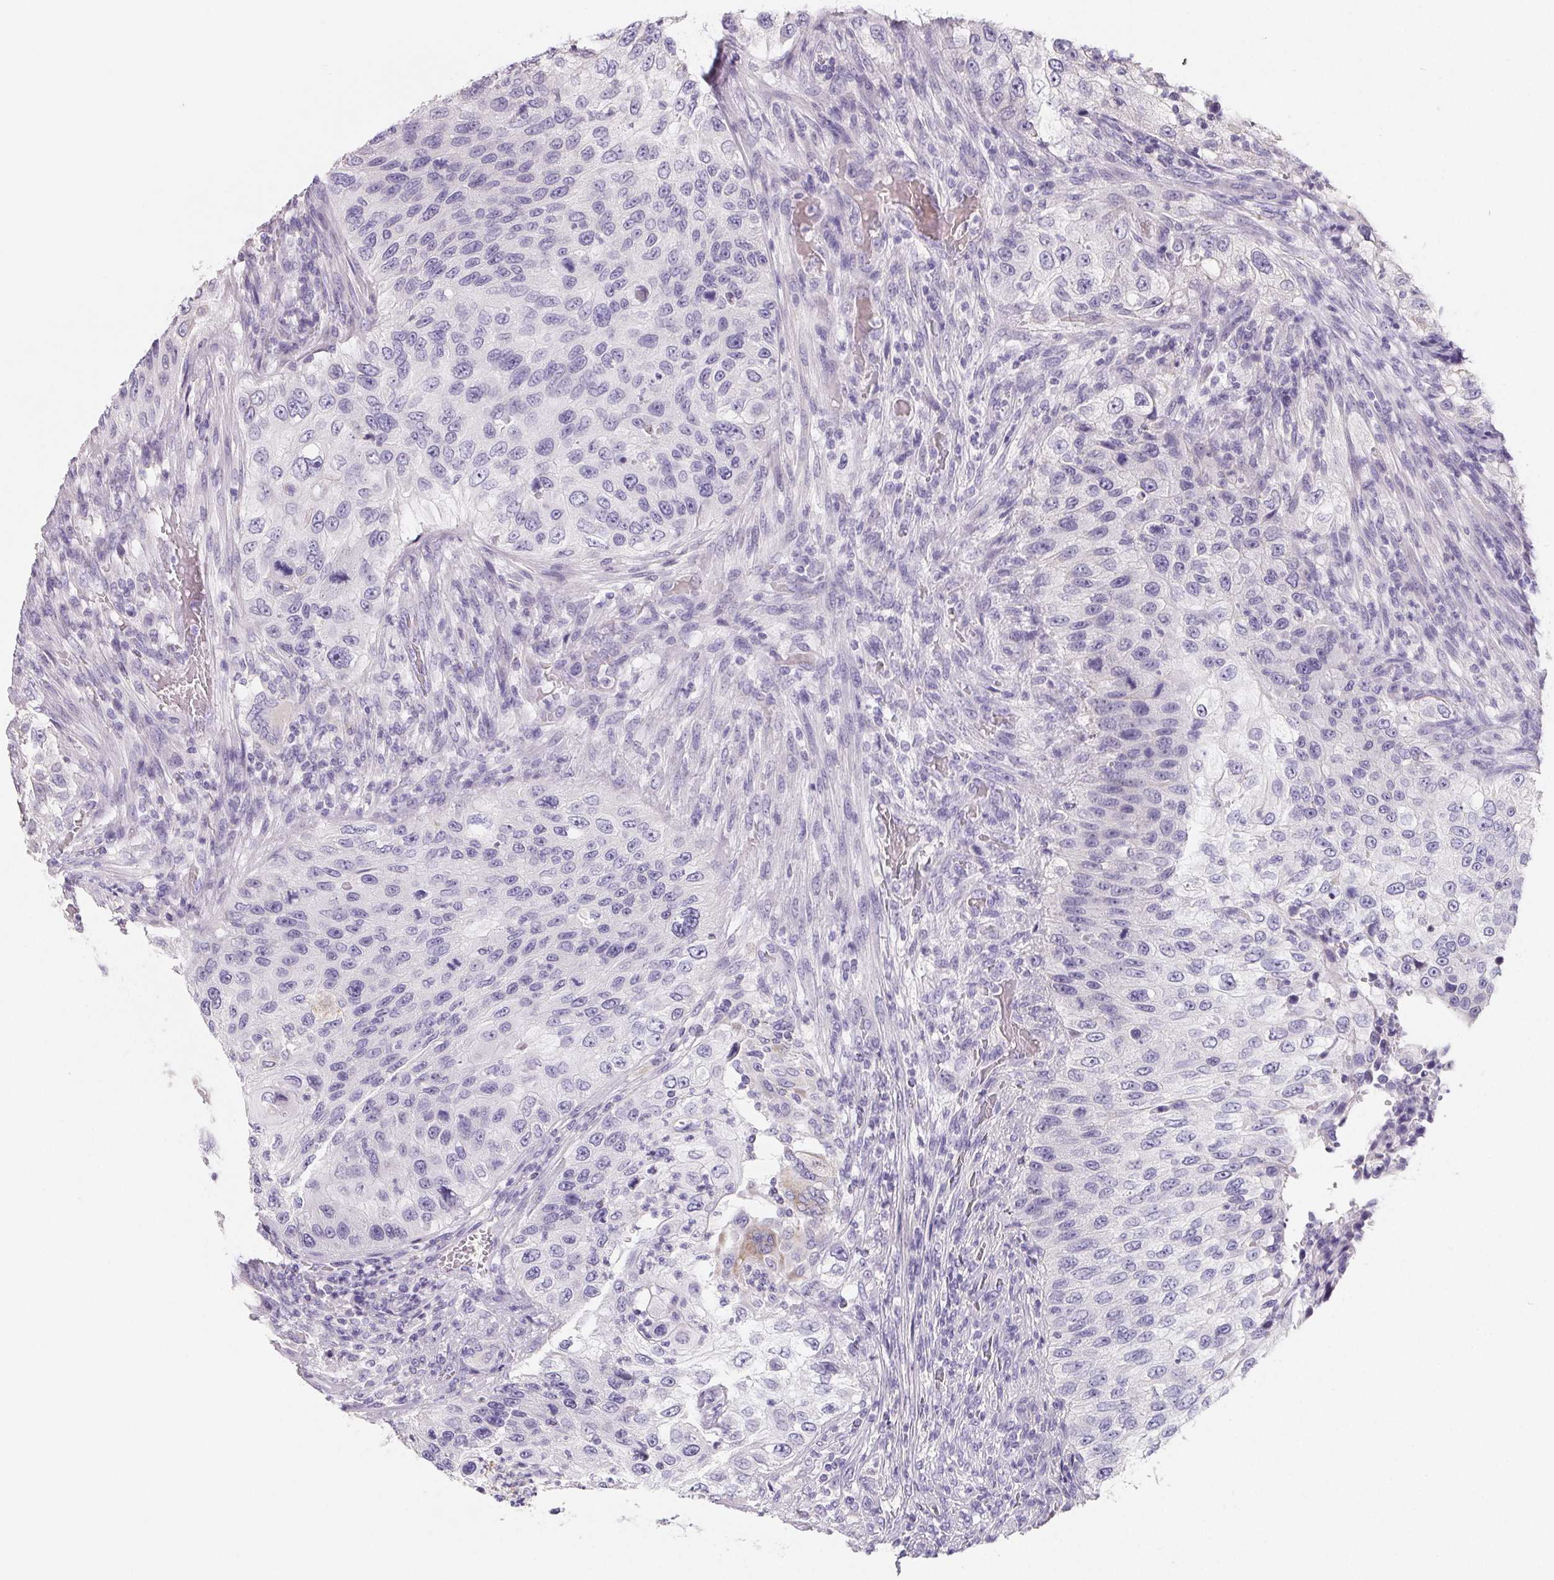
{"staining": {"intensity": "negative", "quantity": "none", "location": "none"}, "tissue": "urothelial cancer", "cell_type": "Tumor cells", "image_type": "cancer", "snomed": [{"axis": "morphology", "description": "Urothelial carcinoma, High grade"}, {"axis": "topography", "description": "Urinary bladder"}], "caption": "A photomicrograph of urothelial cancer stained for a protein demonstrates no brown staining in tumor cells.", "gene": "FDX1", "patient": {"sex": "female", "age": 60}}